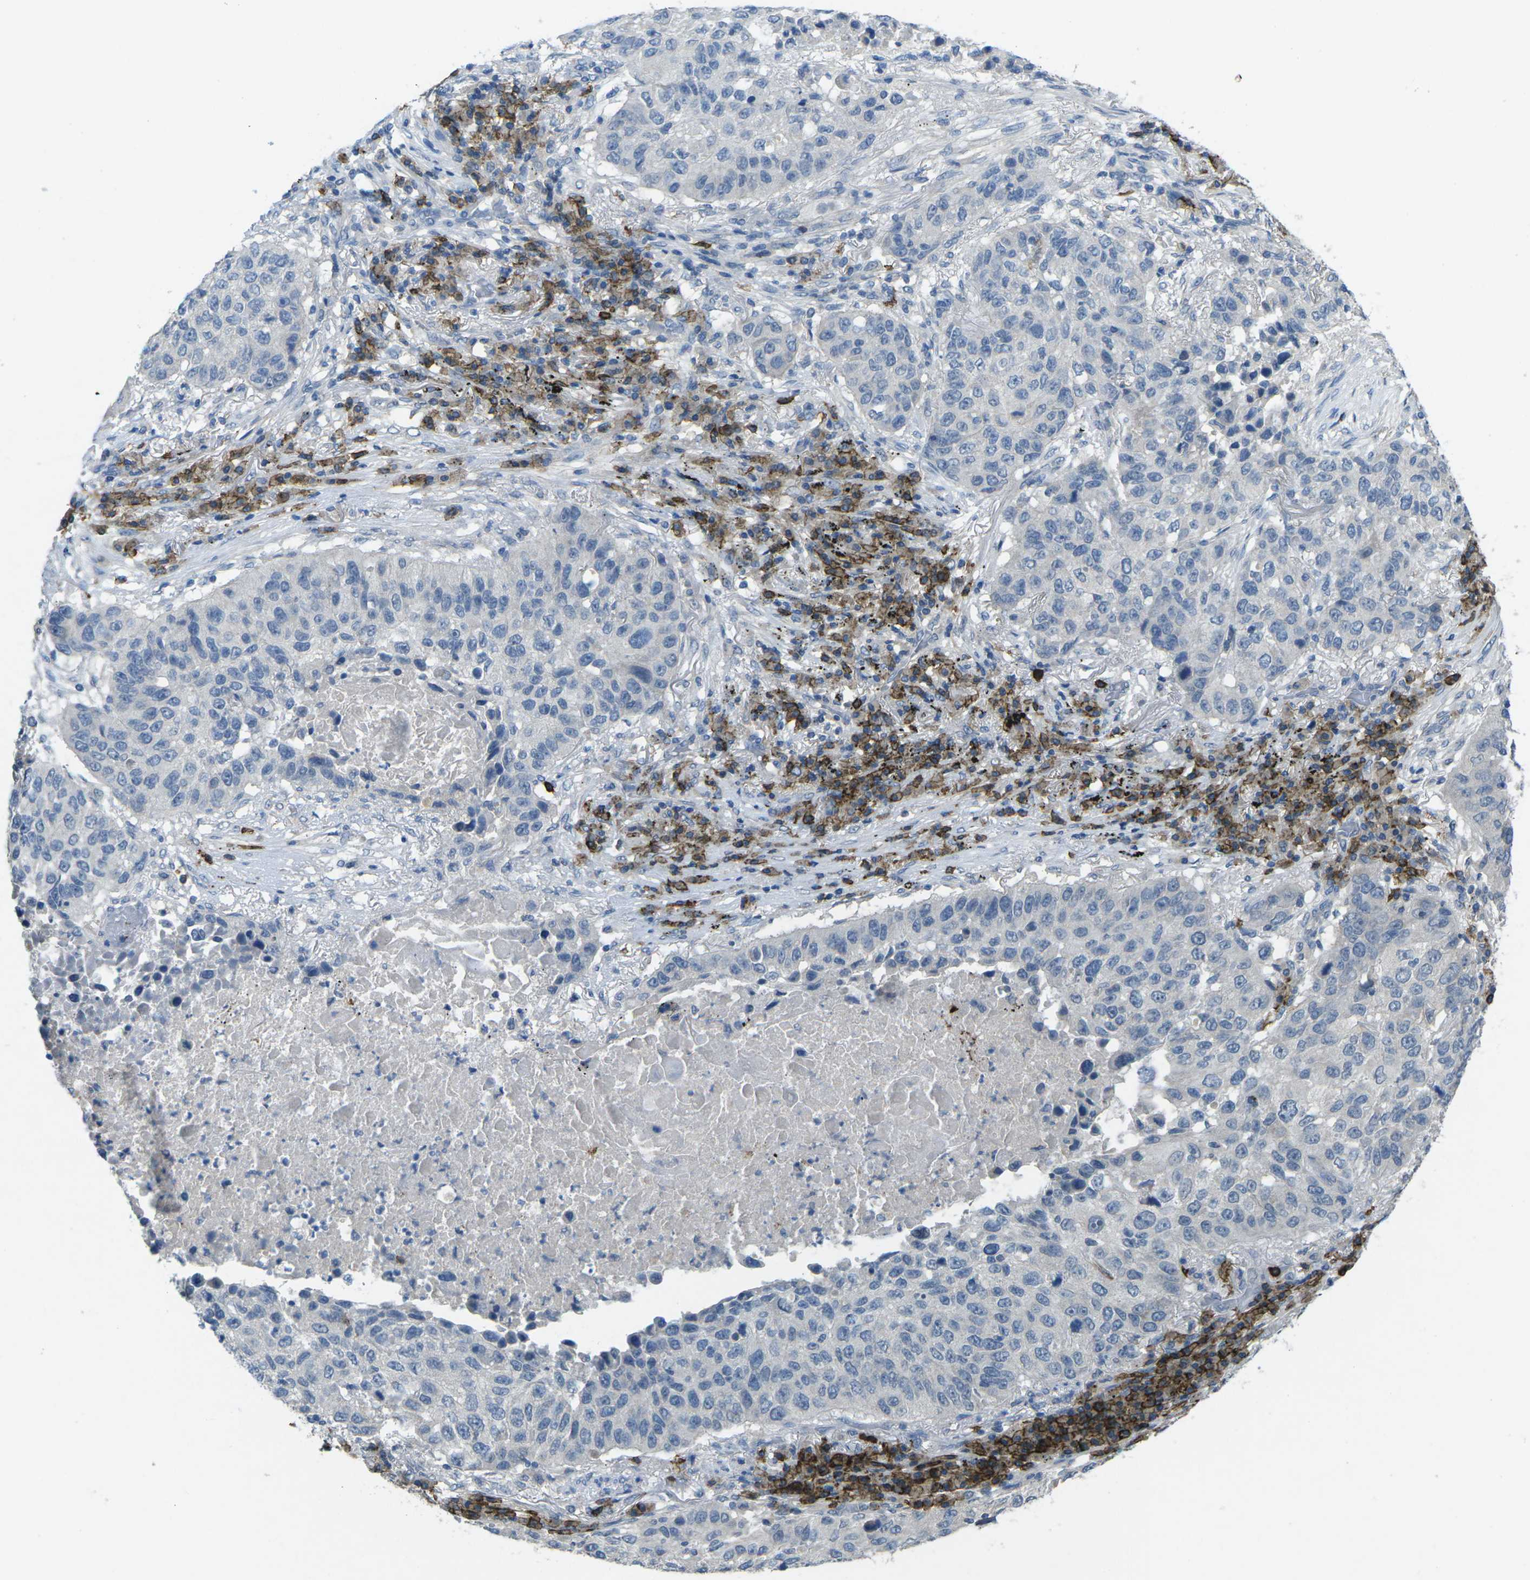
{"staining": {"intensity": "negative", "quantity": "none", "location": "none"}, "tissue": "lung cancer", "cell_type": "Tumor cells", "image_type": "cancer", "snomed": [{"axis": "morphology", "description": "Squamous cell carcinoma, NOS"}, {"axis": "topography", "description": "Lung"}], "caption": "Human lung cancer (squamous cell carcinoma) stained for a protein using IHC displays no expression in tumor cells.", "gene": "CD19", "patient": {"sex": "male", "age": 57}}